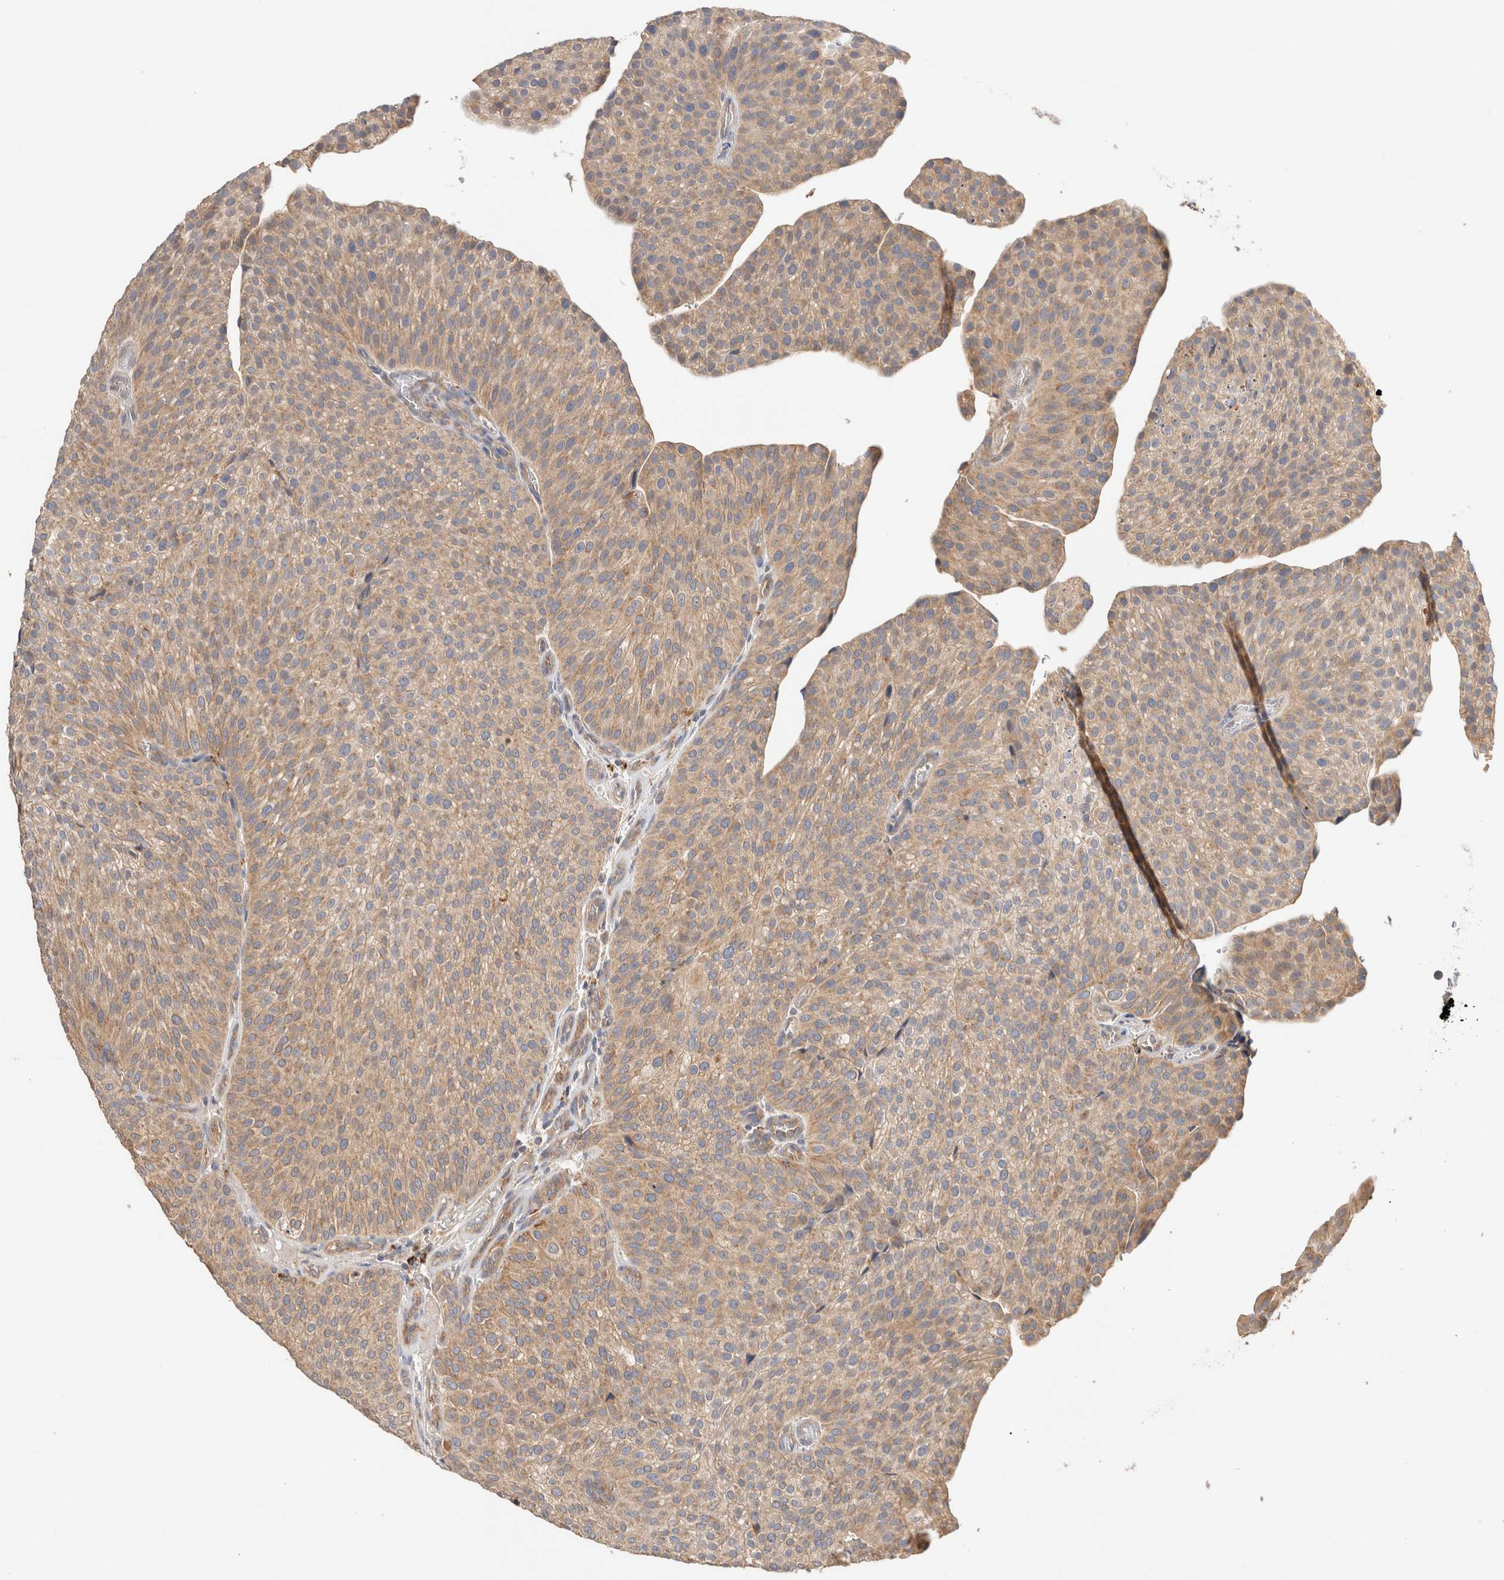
{"staining": {"intensity": "weak", "quantity": ">75%", "location": "cytoplasmic/membranous"}, "tissue": "urothelial cancer", "cell_type": "Tumor cells", "image_type": "cancer", "snomed": [{"axis": "morphology", "description": "Normal tissue, NOS"}, {"axis": "morphology", "description": "Urothelial carcinoma, Low grade"}, {"axis": "topography", "description": "Smooth muscle"}, {"axis": "topography", "description": "Urinary bladder"}], "caption": "Protein positivity by IHC shows weak cytoplasmic/membranous staining in approximately >75% of tumor cells in urothelial cancer.", "gene": "B3GNTL1", "patient": {"sex": "male", "age": 60}}